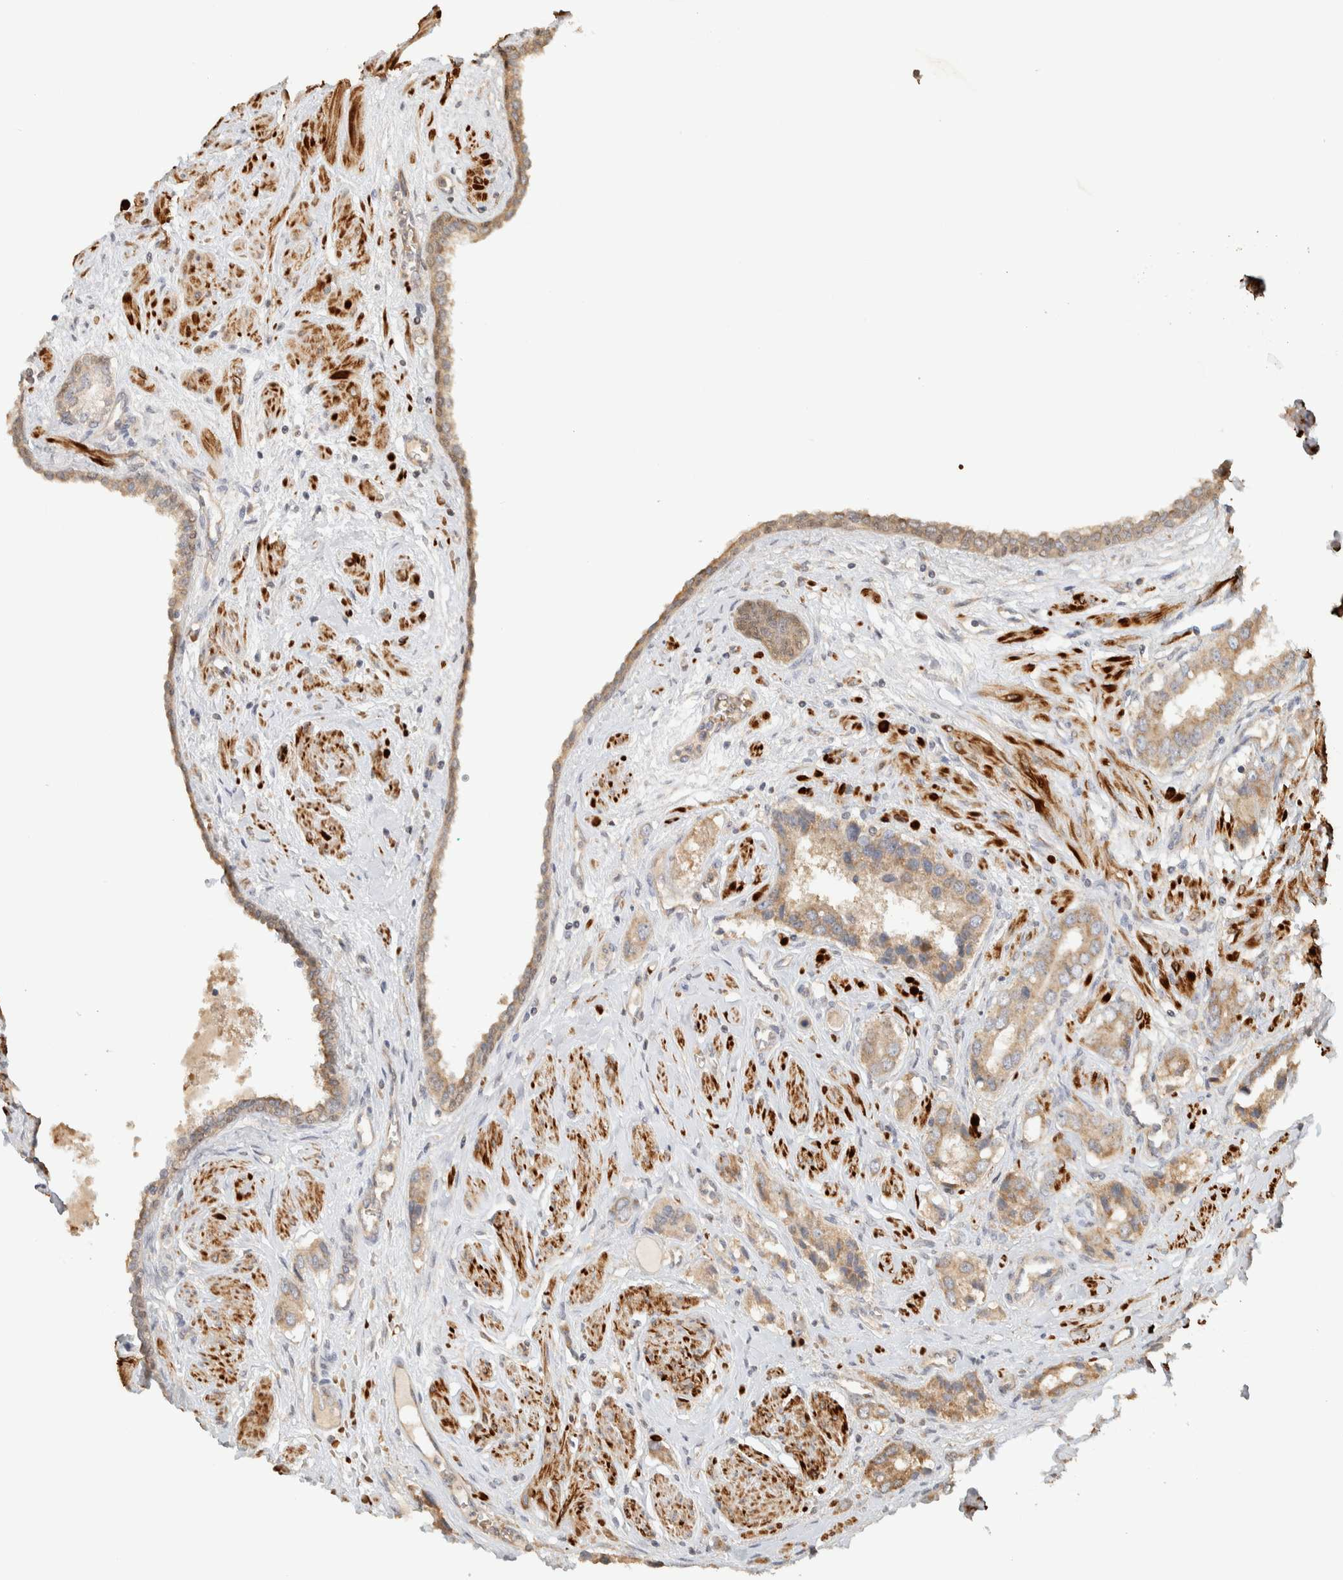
{"staining": {"intensity": "weak", "quantity": ">75%", "location": "cytoplasmic/membranous"}, "tissue": "prostate cancer", "cell_type": "Tumor cells", "image_type": "cancer", "snomed": [{"axis": "morphology", "description": "Adenocarcinoma, High grade"}, {"axis": "topography", "description": "Prostate"}], "caption": "Weak cytoplasmic/membranous positivity is present in about >75% of tumor cells in prostate adenocarcinoma (high-grade).", "gene": "TTI2", "patient": {"sex": "male", "age": 52}}